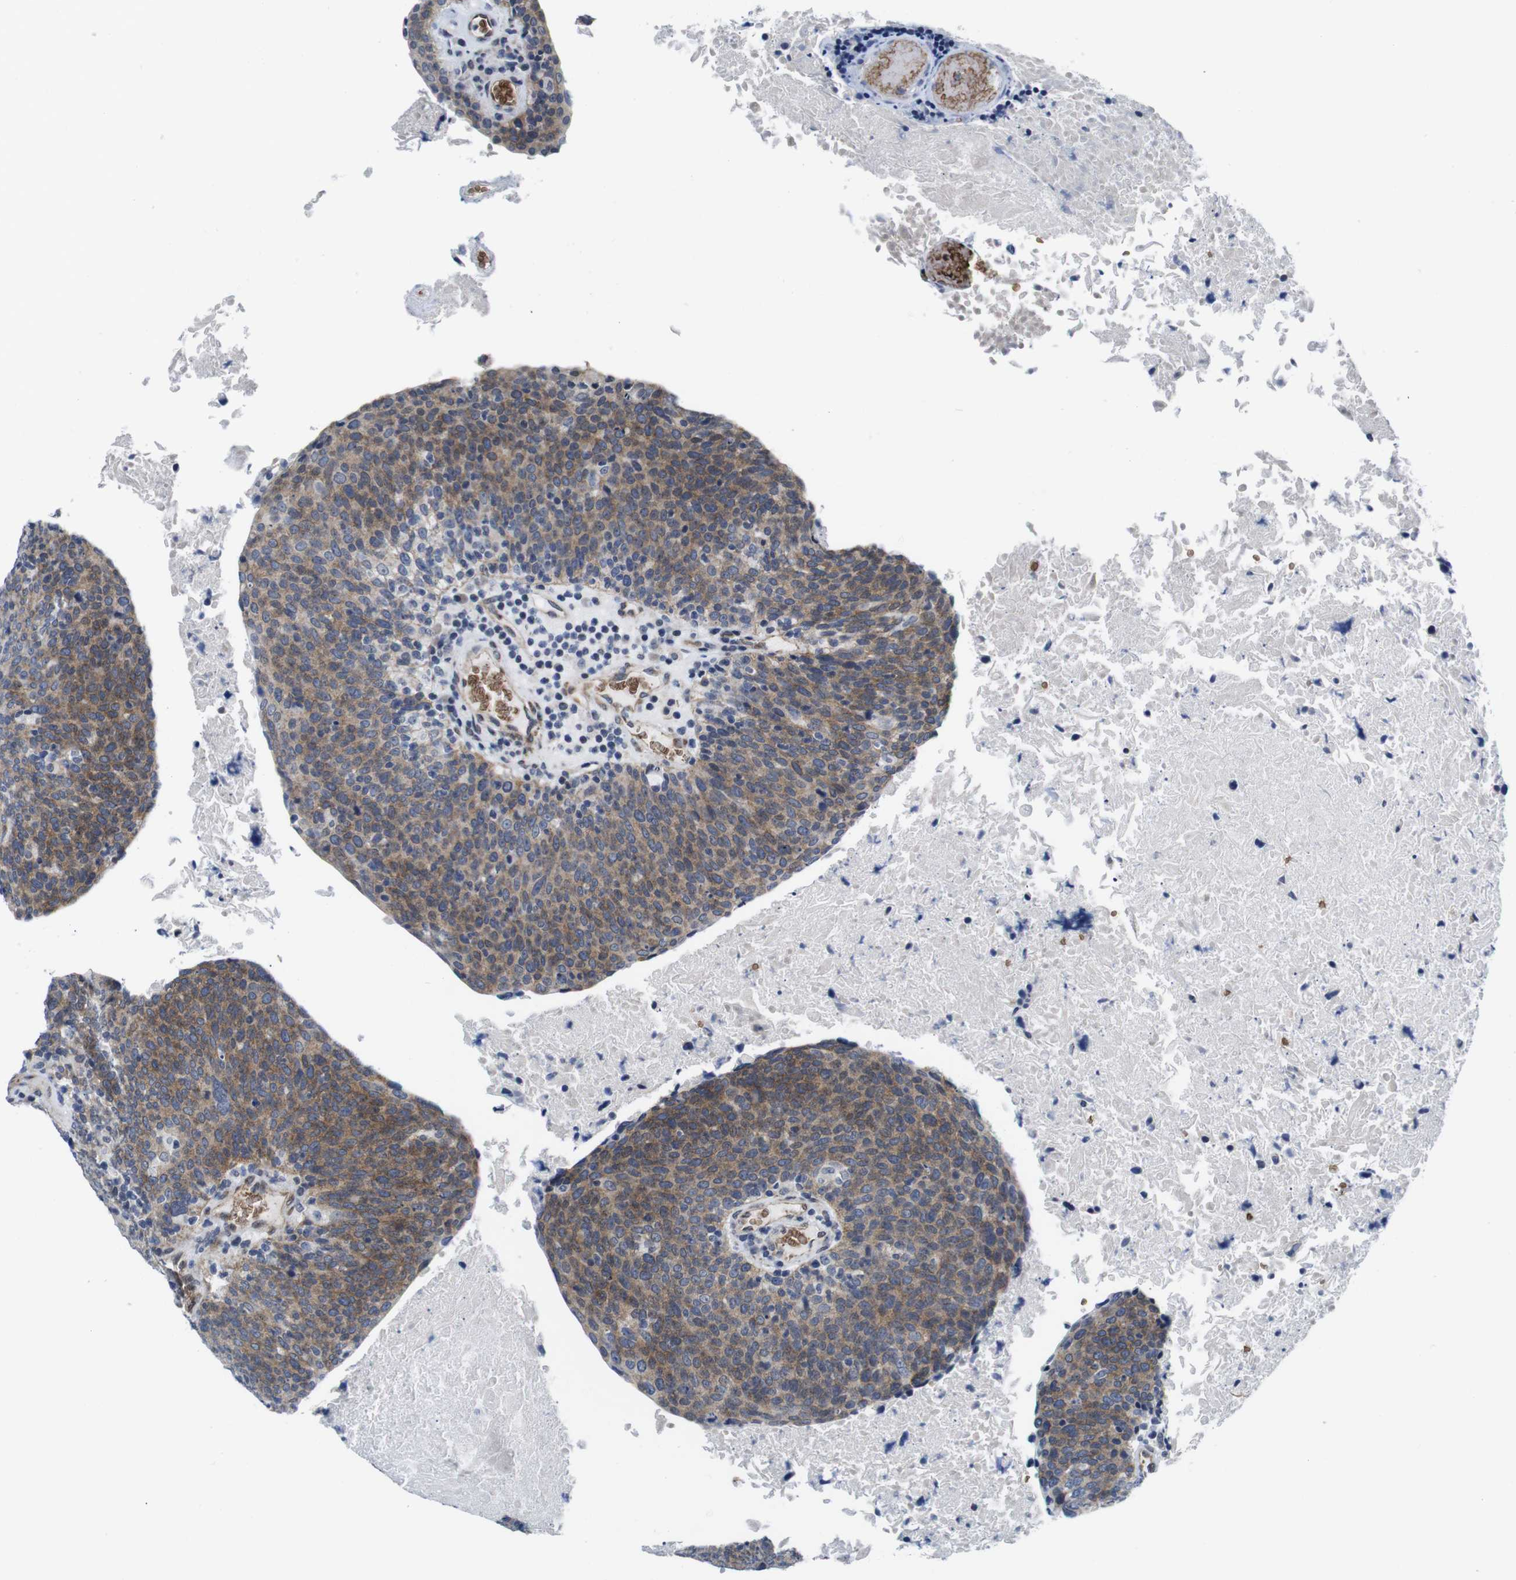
{"staining": {"intensity": "moderate", "quantity": ">75%", "location": "cytoplasmic/membranous"}, "tissue": "head and neck cancer", "cell_type": "Tumor cells", "image_type": "cancer", "snomed": [{"axis": "morphology", "description": "Squamous cell carcinoma, NOS"}, {"axis": "morphology", "description": "Squamous cell carcinoma, metastatic, NOS"}, {"axis": "topography", "description": "Lymph node"}, {"axis": "topography", "description": "Head-Neck"}], "caption": "An immunohistochemistry (IHC) histopathology image of tumor tissue is shown. Protein staining in brown shows moderate cytoplasmic/membranous positivity in head and neck cancer (metastatic squamous cell carcinoma) within tumor cells.", "gene": "SOCS3", "patient": {"sex": "male", "age": 62}}